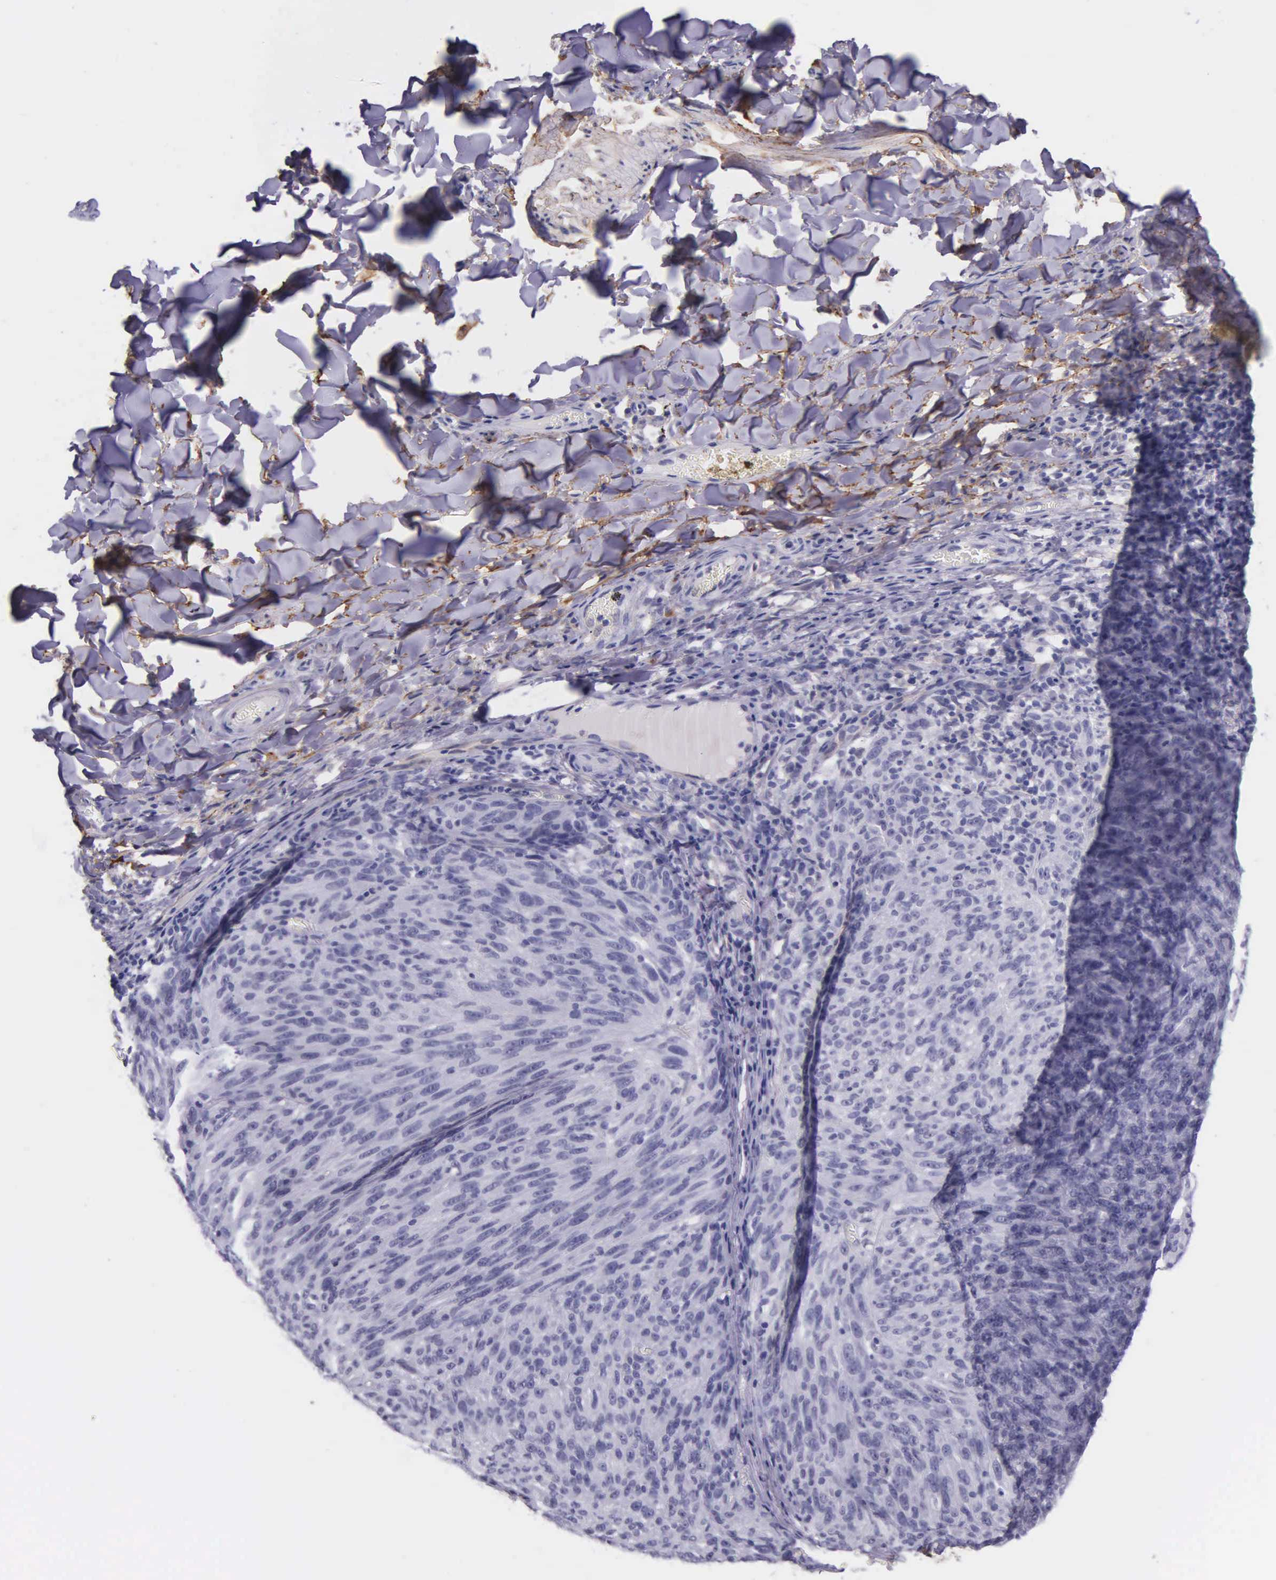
{"staining": {"intensity": "negative", "quantity": "none", "location": "none"}, "tissue": "melanoma", "cell_type": "Tumor cells", "image_type": "cancer", "snomed": [{"axis": "morphology", "description": "Malignant melanoma, NOS"}, {"axis": "topography", "description": "Skin"}], "caption": "An immunohistochemistry histopathology image of malignant melanoma is shown. There is no staining in tumor cells of malignant melanoma. Brightfield microscopy of immunohistochemistry stained with DAB (brown) and hematoxylin (blue), captured at high magnification.", "gene": "AHNAK2", "patient": {"sex": "male", "age": 76}}